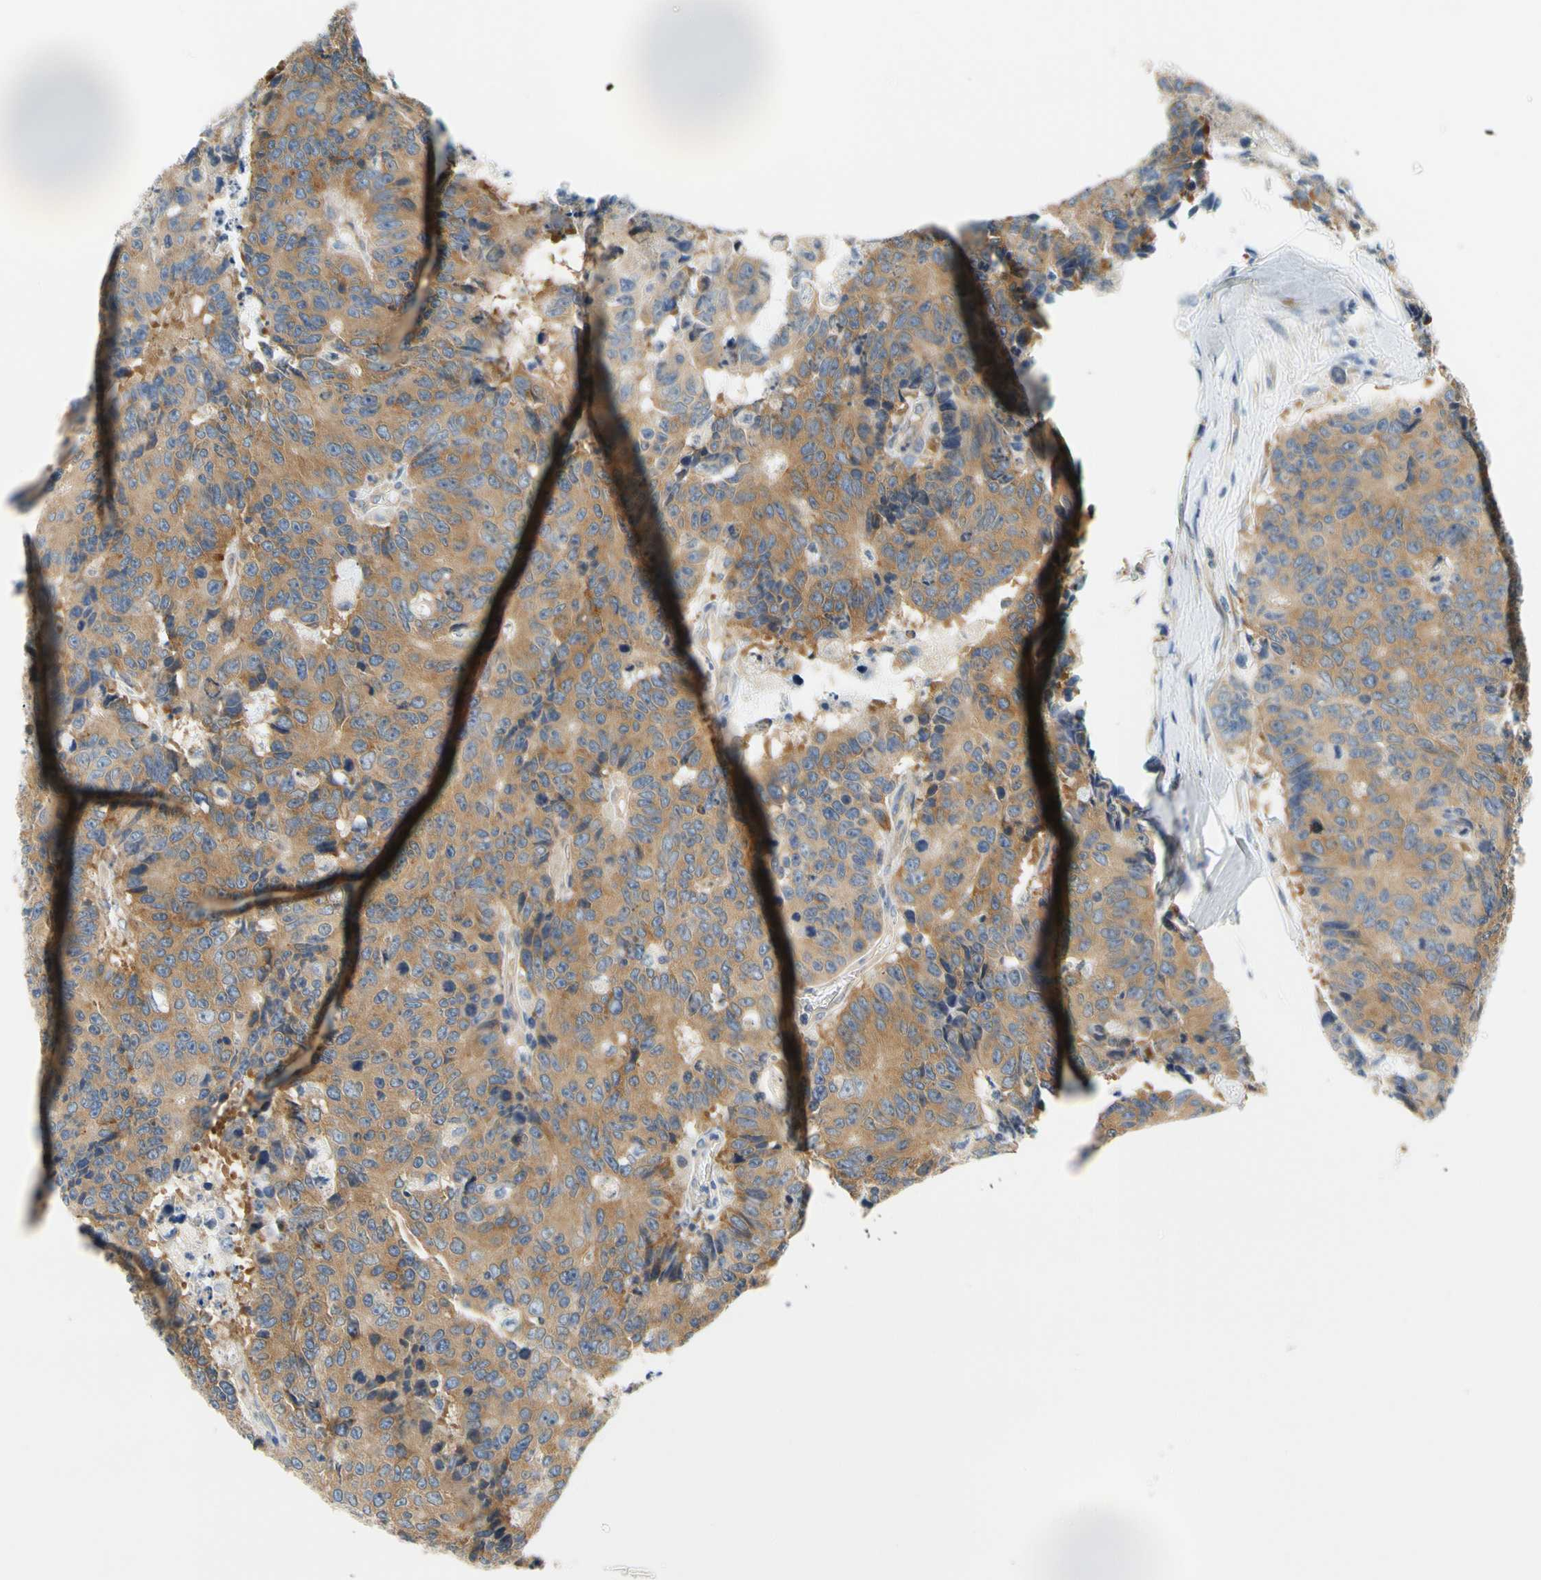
{"staining": {"intensity": "strong", "quantity": ">75%", "location": "cytoplasmic/membranous"}, "tissue": "colorectal cancer", "cell_type": "Tumor cells", "image_type": "cancer", "snomed": [{"axis": "morphology", "description": "Adenocarcinoma, NOS"}, {"axis": "topography", "description": "Colon"}], "caption": "Human adenocarcinoma (colorectal) stained with a brown dye demonstrates strong cytoplasmic/membranous positive positivity in approximately >75% of tumor cells.", "gene": "LRRC47", "patient": {"sex": "female", "age": 86}}